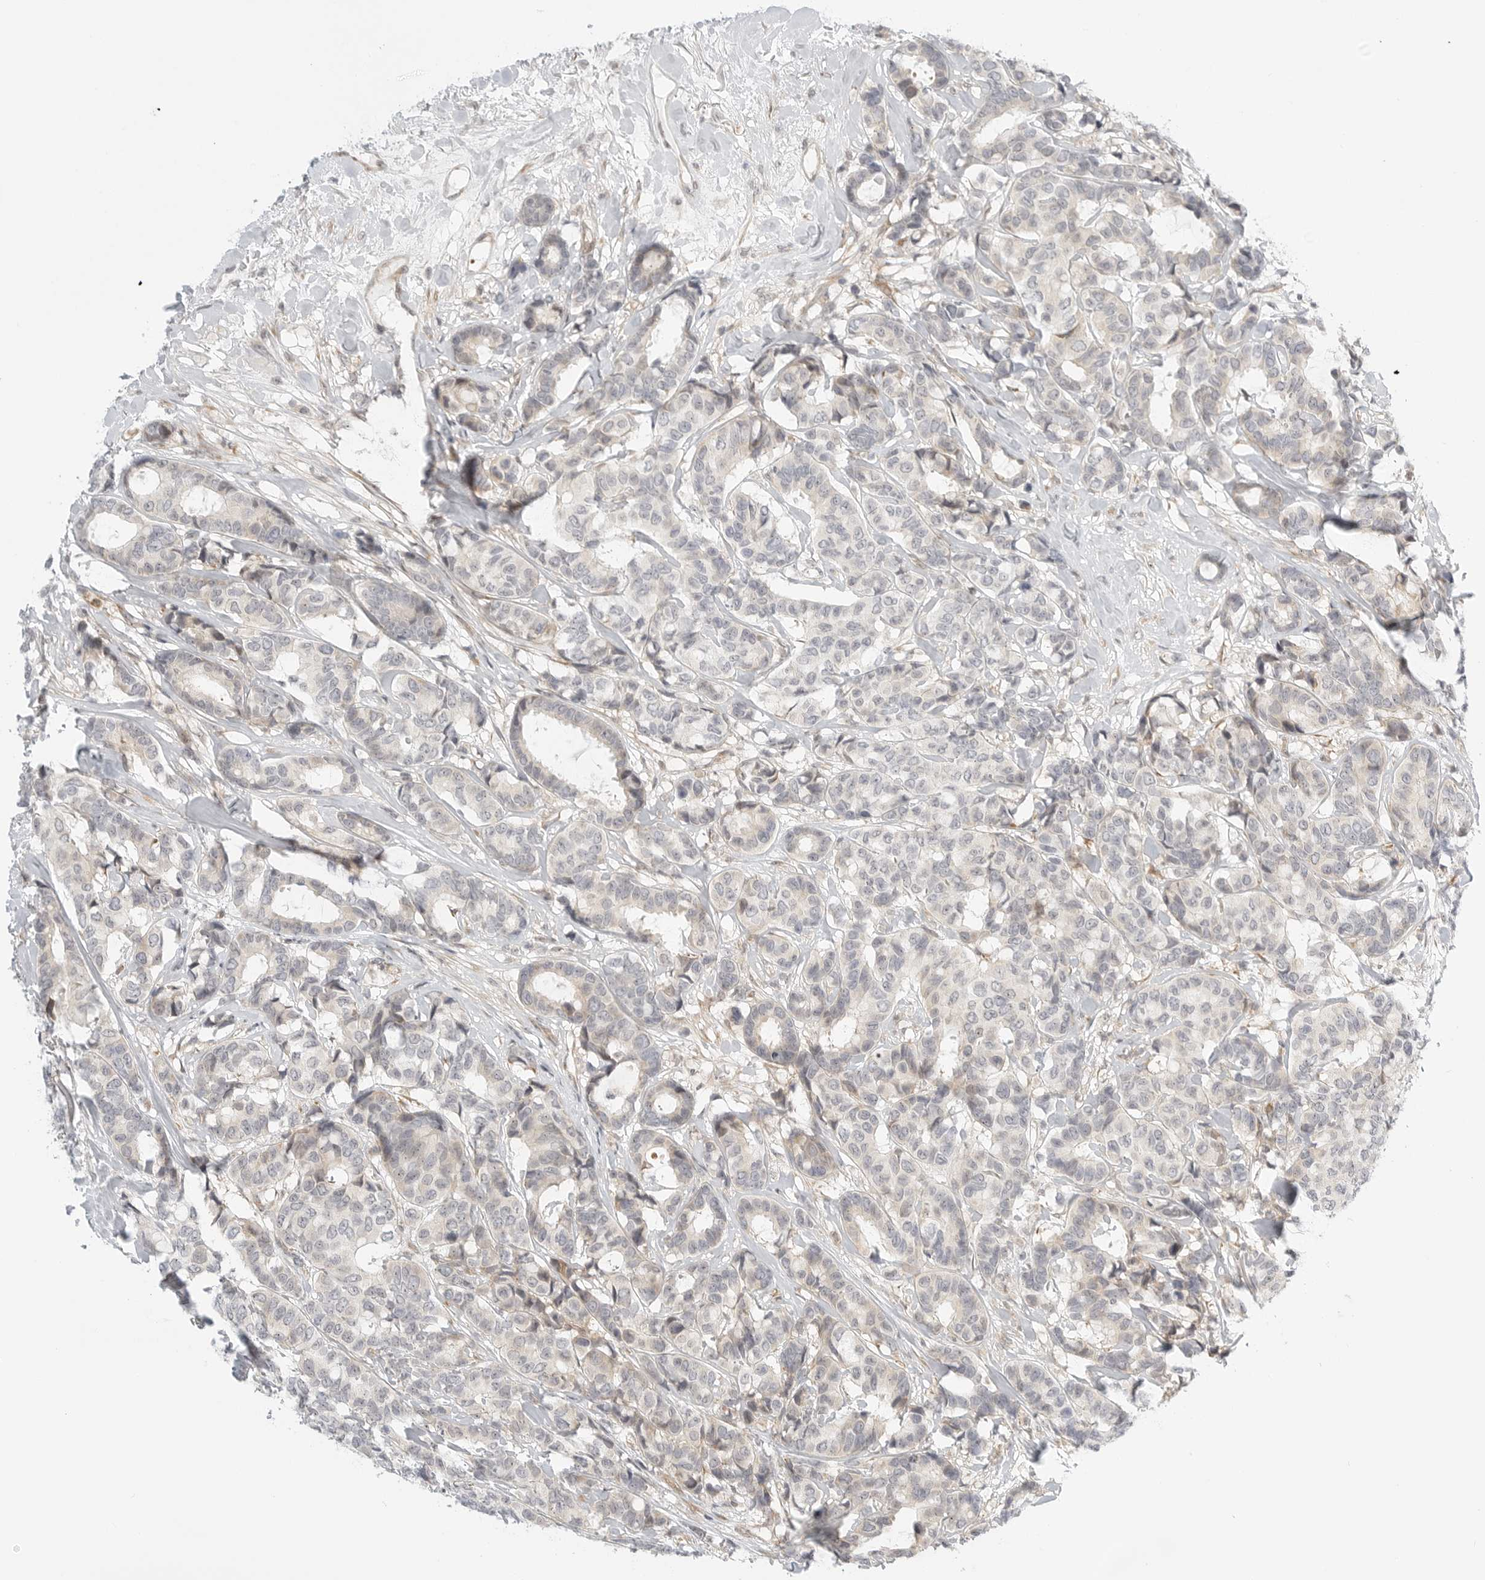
{"staining": {"intensity": "negative", "quantity": "none", "location": "none"}, "tissue": "breast cancer", "cell_type": "Tumor cells", "image_type": "cancer", "snomed": [{"axis": "morphology", "description": "Duct carcinoma"}, {"axis": "topography", "description": "Breast"}], "caption": "Photomicrograph shows no protein staining in tumor cells of breast cancer (invasive ductal carcinoma) tissue.", "gene": "DSCC1", "patient": {"sex": "female", "age": 87}}